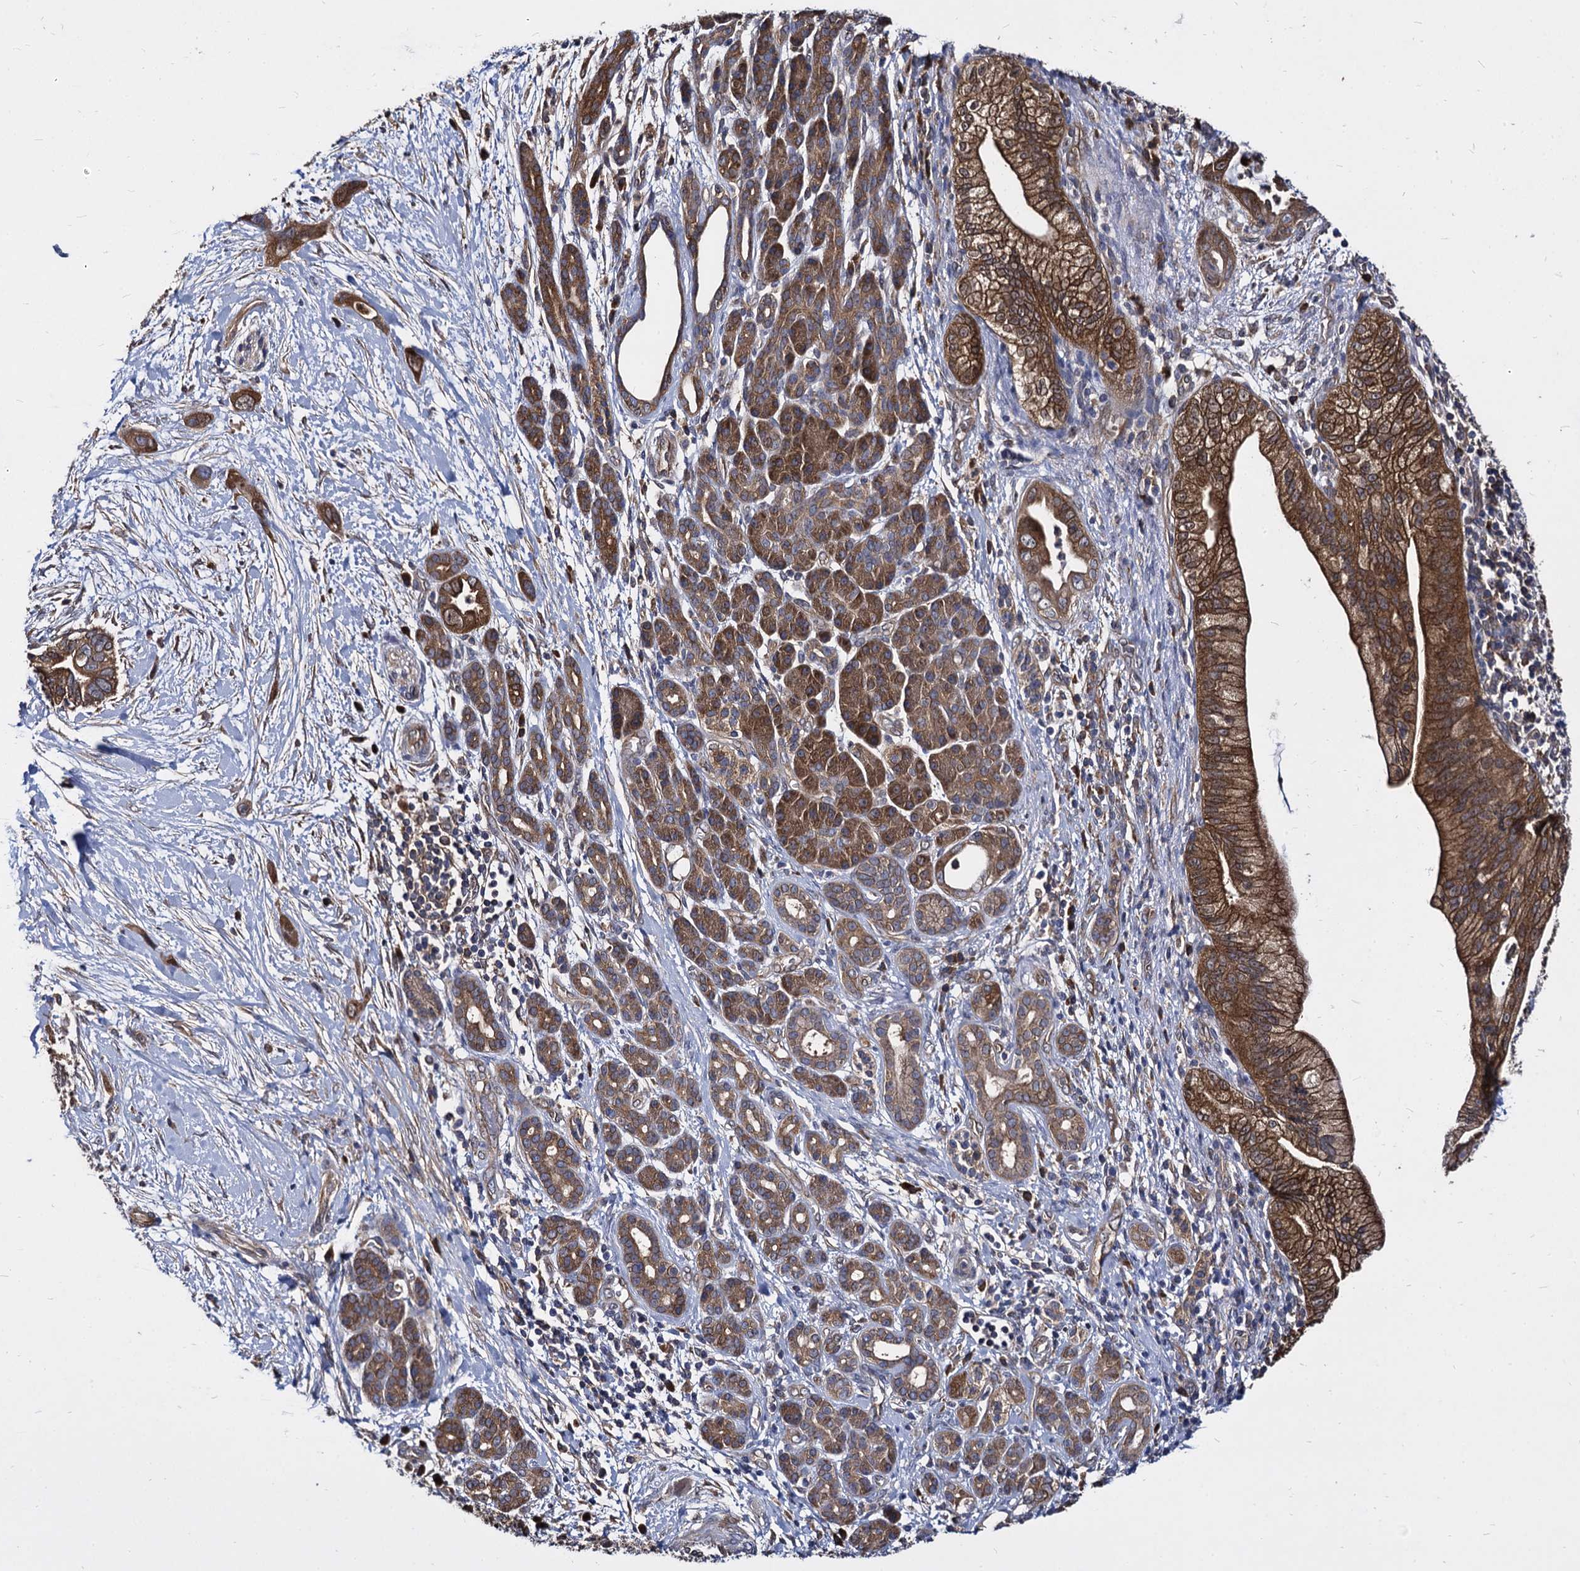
{"staining": {"intensity": "moderate", "quantity": ">75%", "location": "cytoplasmic/membranous"}, "tissue": "pancreatic cancer", "cell_type": "Tumor cells", "image_type": "cancer", "snomed": [{"axis": "morphology", "description": "Adenocarcinoma, NOS"}, {"axis": "topography", "description": "Pancreas"}], "caption": "This photomicrograph exhibits IHC staining of adenocarcinoma (pancreatic), with medium moderate cytoplasmic/membranous expression in about >75% of tumor cells.", "gene": "NME1", "patient": {"sex": "male", "age": 59}}